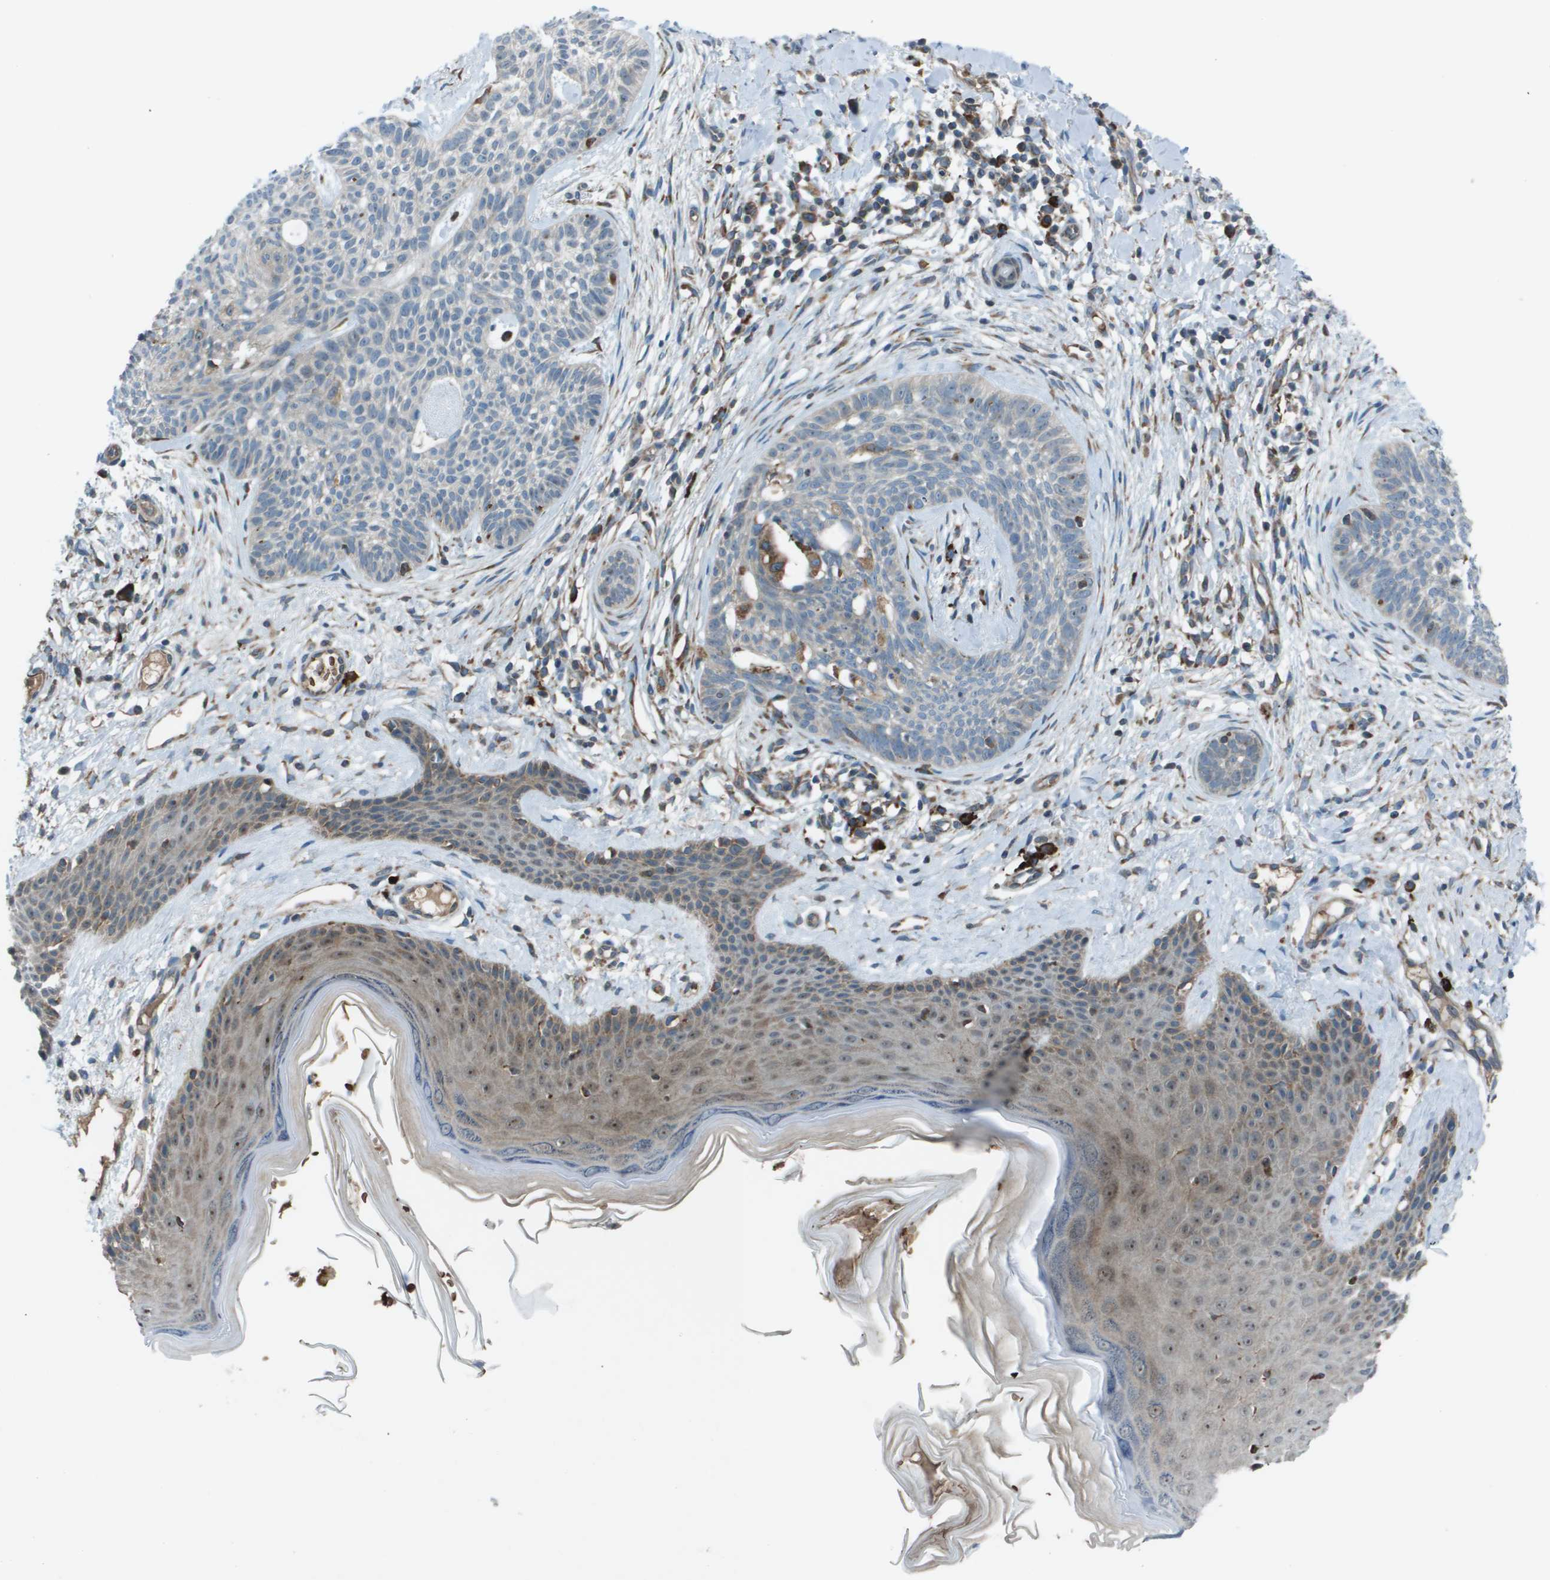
{"staining": {"intensity": "negative", "quantity": "none", "location": "none"}, "tissue": "skin cancer", "cell_type": "Tumor cells", "image_type": "cancer", "snomed": [{"axis": "morphology", "description": "Basal cell carcinoma"}, {"axis": "topography", "description": "Skin"}], "caption": "IHC image of human skin cancer stained for a protein (brown), which shows no positivity in tumor cells. Brightfield microscopy of IHC stained with DAB (brown) and hematoxylin (blue), captured at high magnification.", "gene": "UTS2", "patient": {"sex": "female", "age": 59}}